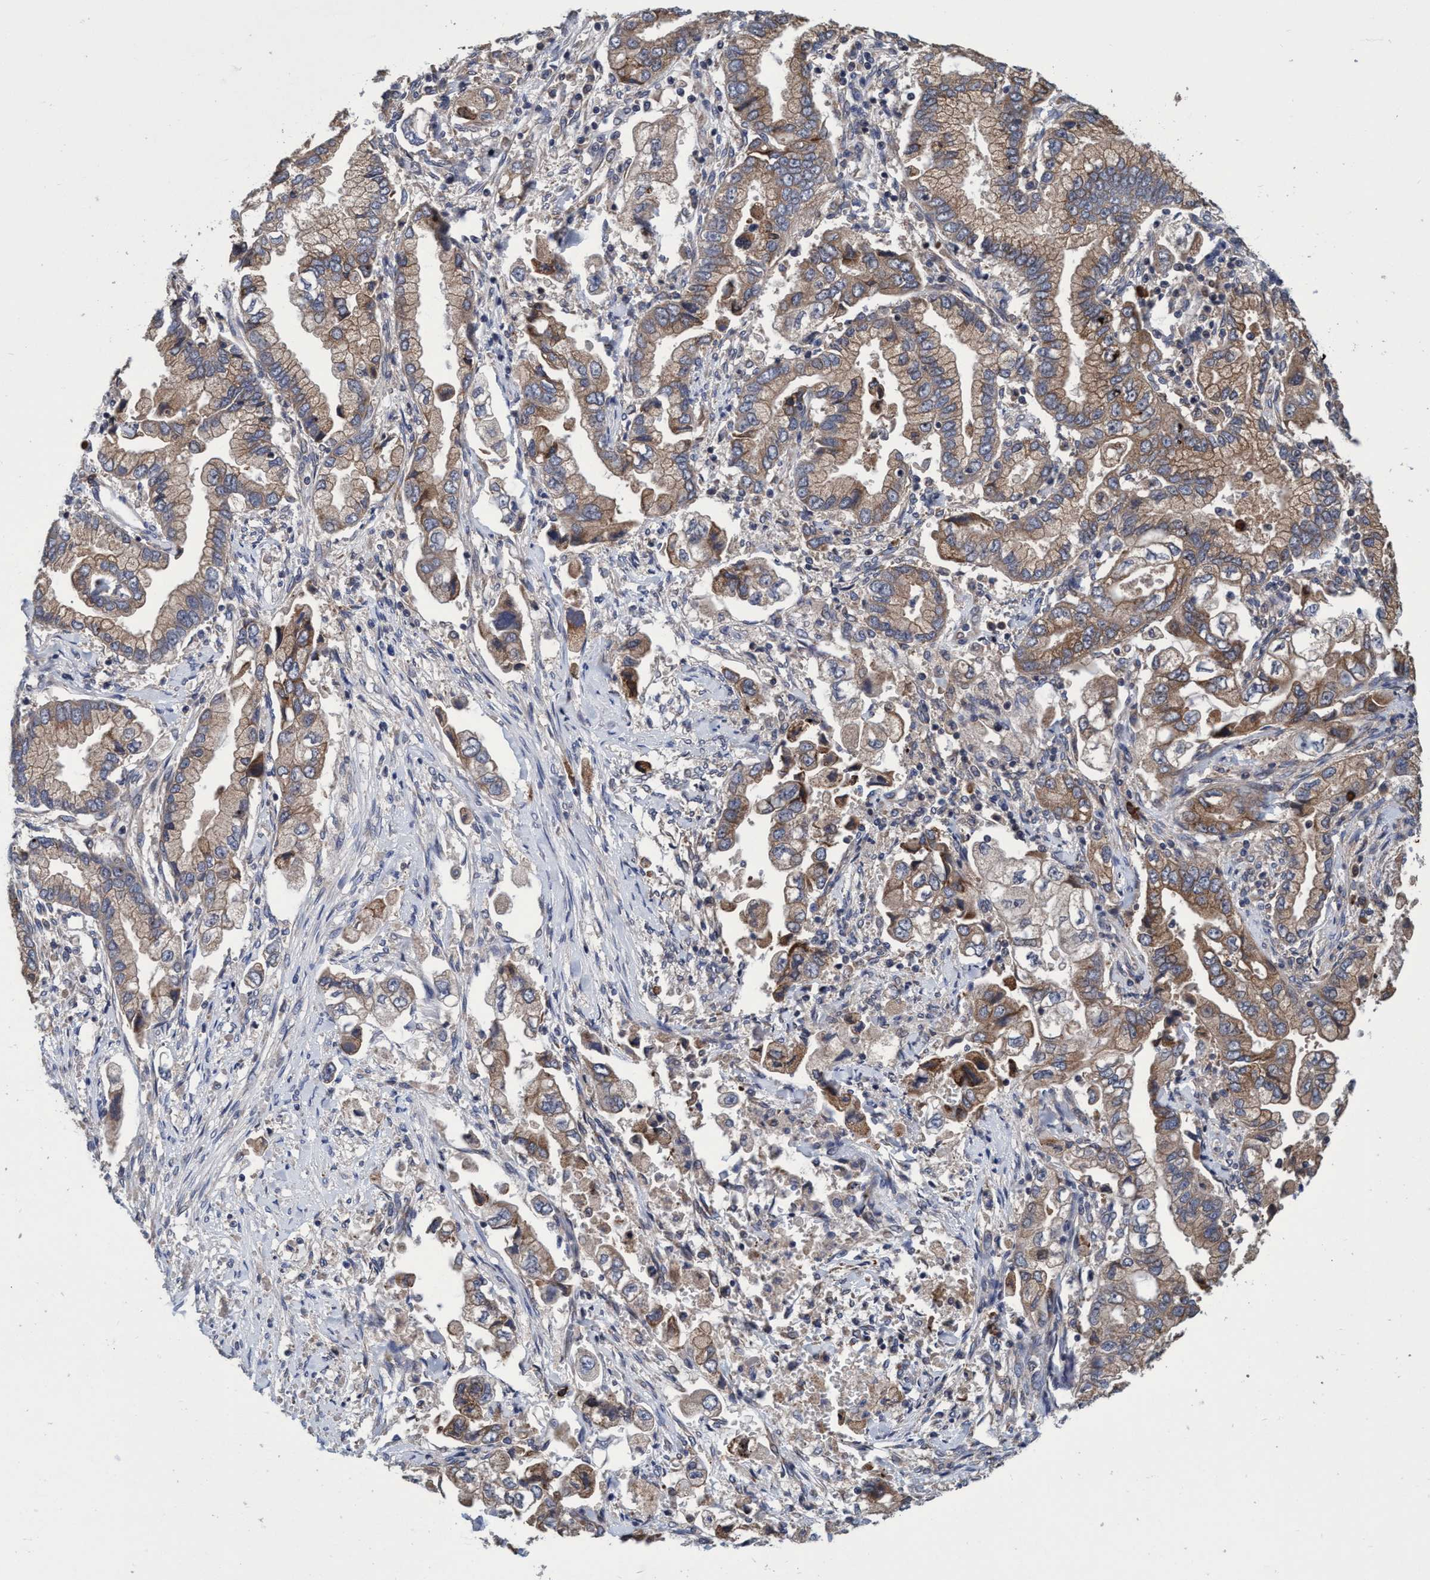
{"staining": {"intensity": "weak", "quantity": ">75%", "location": "cytoplasmic/membranous"}, "tissue": "stomach cancer", "cell_type": "Tumor cells", "image_type": "cancer", "snomed": [{"axis": "morphology", "description": "Normal tissue, NOS"}, {"axis": "morphology", "description": "Adenocarcinoma, NOS"}, {"axis": "topography", "description": "Stomach"}], "caption": "Immunohistochemical staining of human adenocarcinoma (stomach) demonstrates low levels of weak cytoplasmic/membranous protein positivity in about >75% of tumor cells.", "gene": "CALCOCO2", "patient": {"sex": "male", "age": 62}}